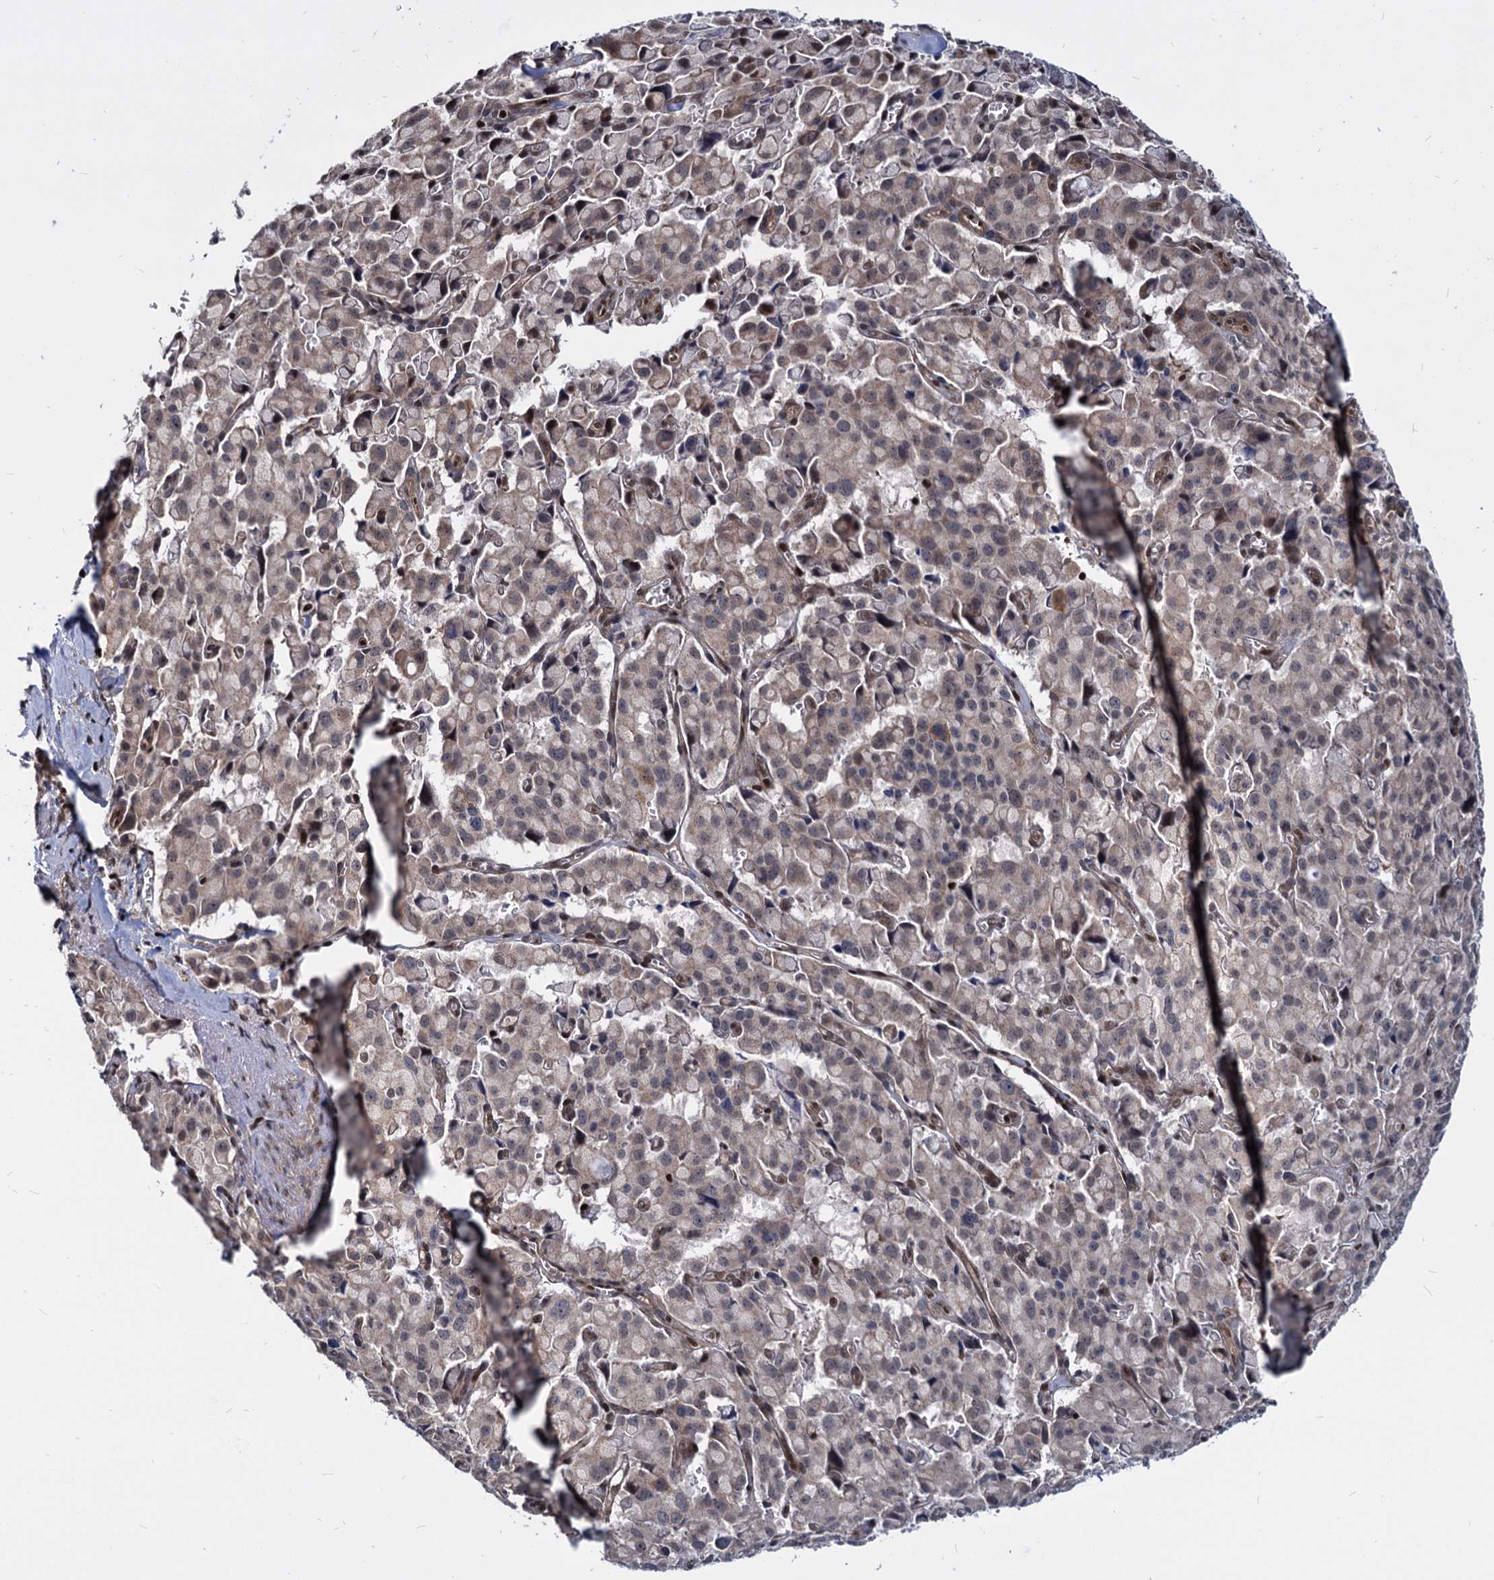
{"staining": {"intensity": "weak", "quantity": "25%-75%", "location": "nuclear"}, "tissue": "pancreatic cancer", "cell_type": "Tumor cells", "image_type": "cancer", "snomed": [{"axis": "morphology", "description": "Adenocarcinoma, NOS"}, {"axis": "topography", "description": "Pancreas"}], "caption": "Protein expression analysis of pancreatic cancer (adenocarcinoma) exhibits weak nuclear staining in about 25%-75% of tumor cells. (Brightfield microscopy of DAB IHC at high magnification).", "gene": "UBLCP1", "patient": {"sex": "male", "age": 65}}